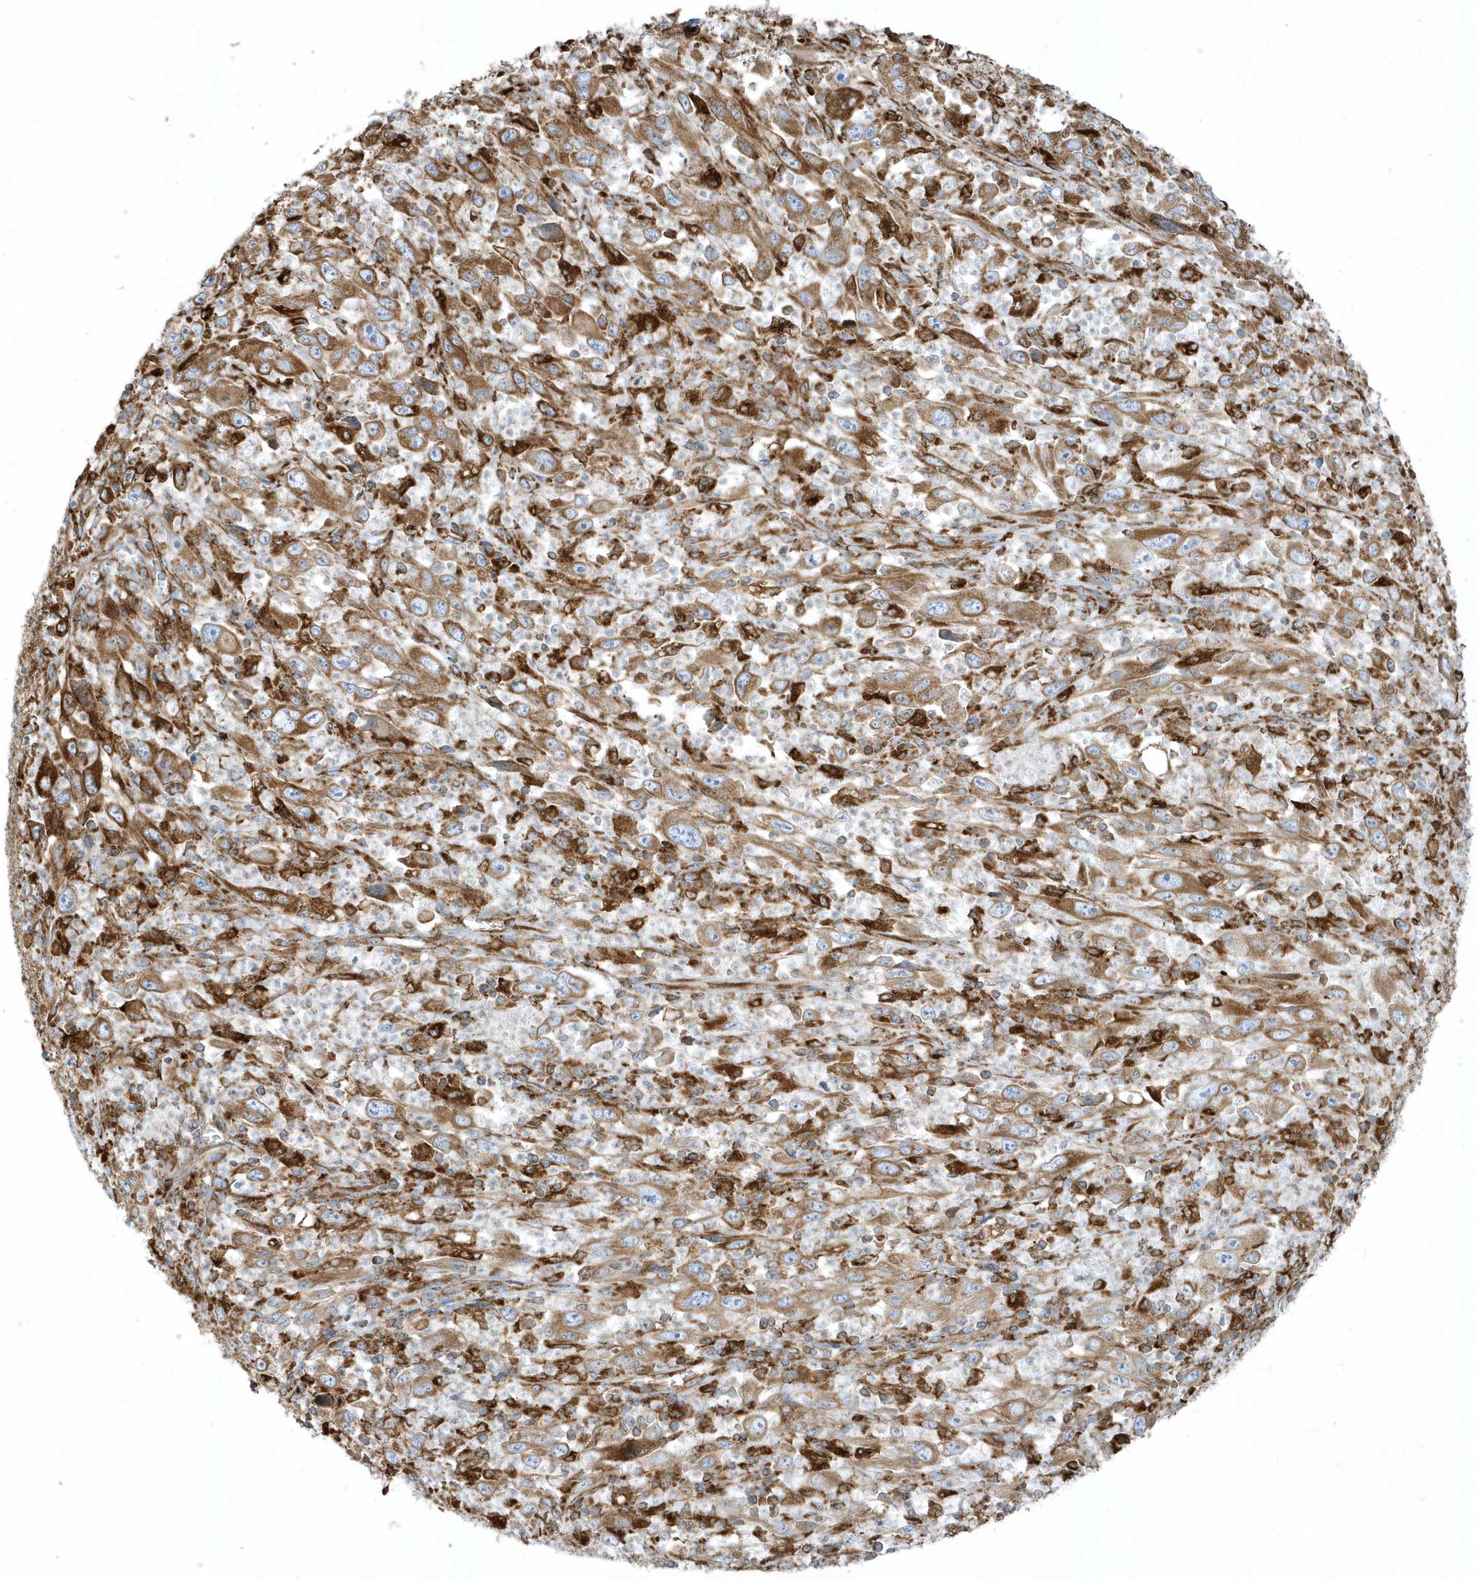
{"staining": {"intensity": "moderate", "quantity": ">75%", "location": "cytoplasmic/membranous"}, "tissue": "melanoma", "cell_type": "Tumor cells", "image_type": "cancer", "snomed": [{"axis": "morphology", "description": "Malignant melanoma, Metastatic site"}, {"axis": "topography", "description": "Skin"}], "caption": "Human malignant melanoma (metastatic site) stained with a protein marker exhibits moderate staining in tumor cells.", "gene": "PDIA6", "patient": {"sex": "female", "age": 56}}